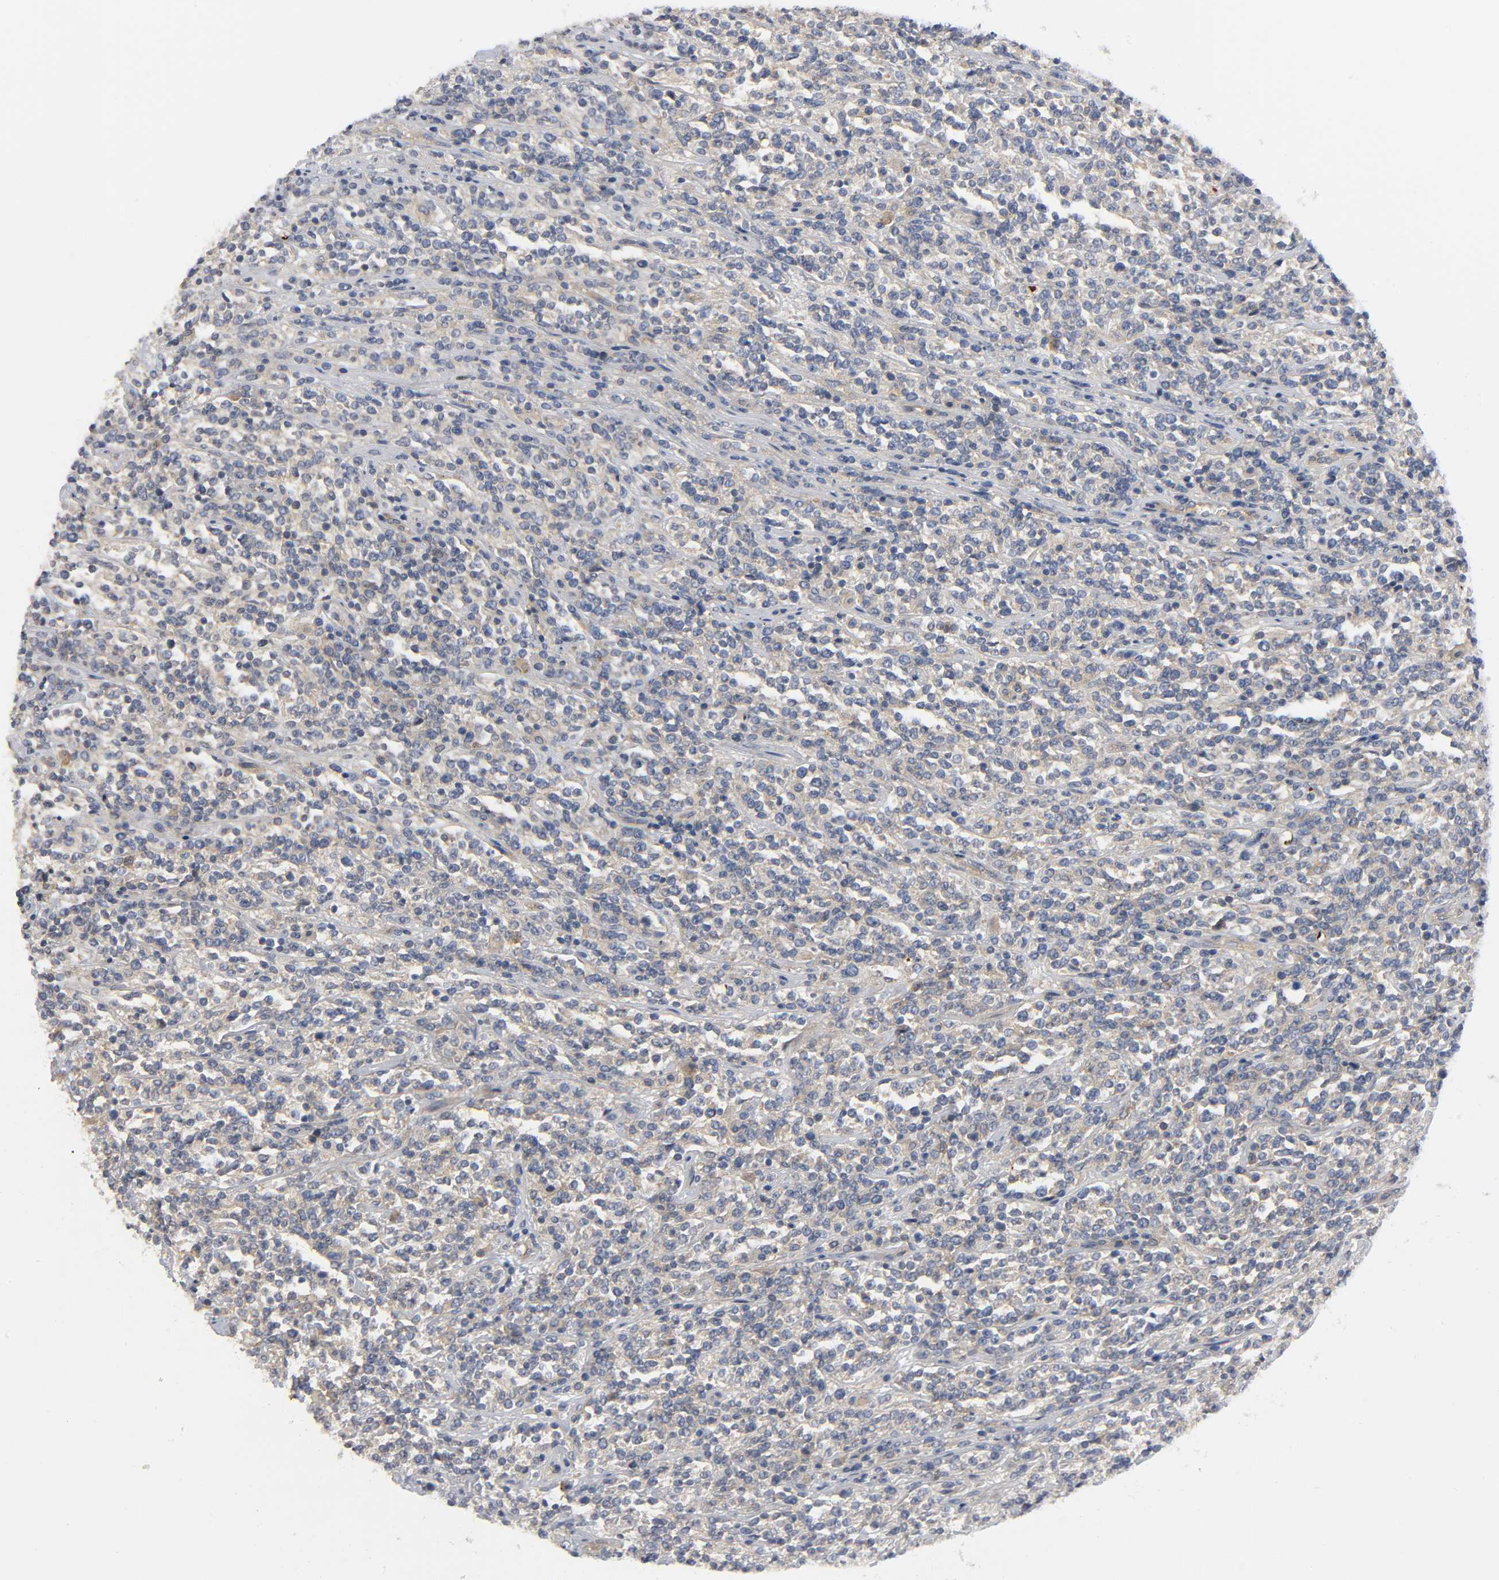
{"staining": {"intensity": "weak", "quantity": ">75%", "location": "cytoplasmic/membranous"}, "tissue": "lymphoma", "cell_type": "Tumor cells", "image_type": "cancer", "snomed": [{"axis": "morphology", "description": "Malignant lymphoma, non-Hodgkin's type, High grade"}, {"axis": "topography", "description": "Soft tissue"}], "caption": "Protein positivity by immunohistochemistry shows weak cytoplasmic/membranous staining in about >75% of tumor cells in lymphoma. Nuclei are stained in blue.", "gene": "HDAC6", "patient": {"sex": "male", "age": 18}}